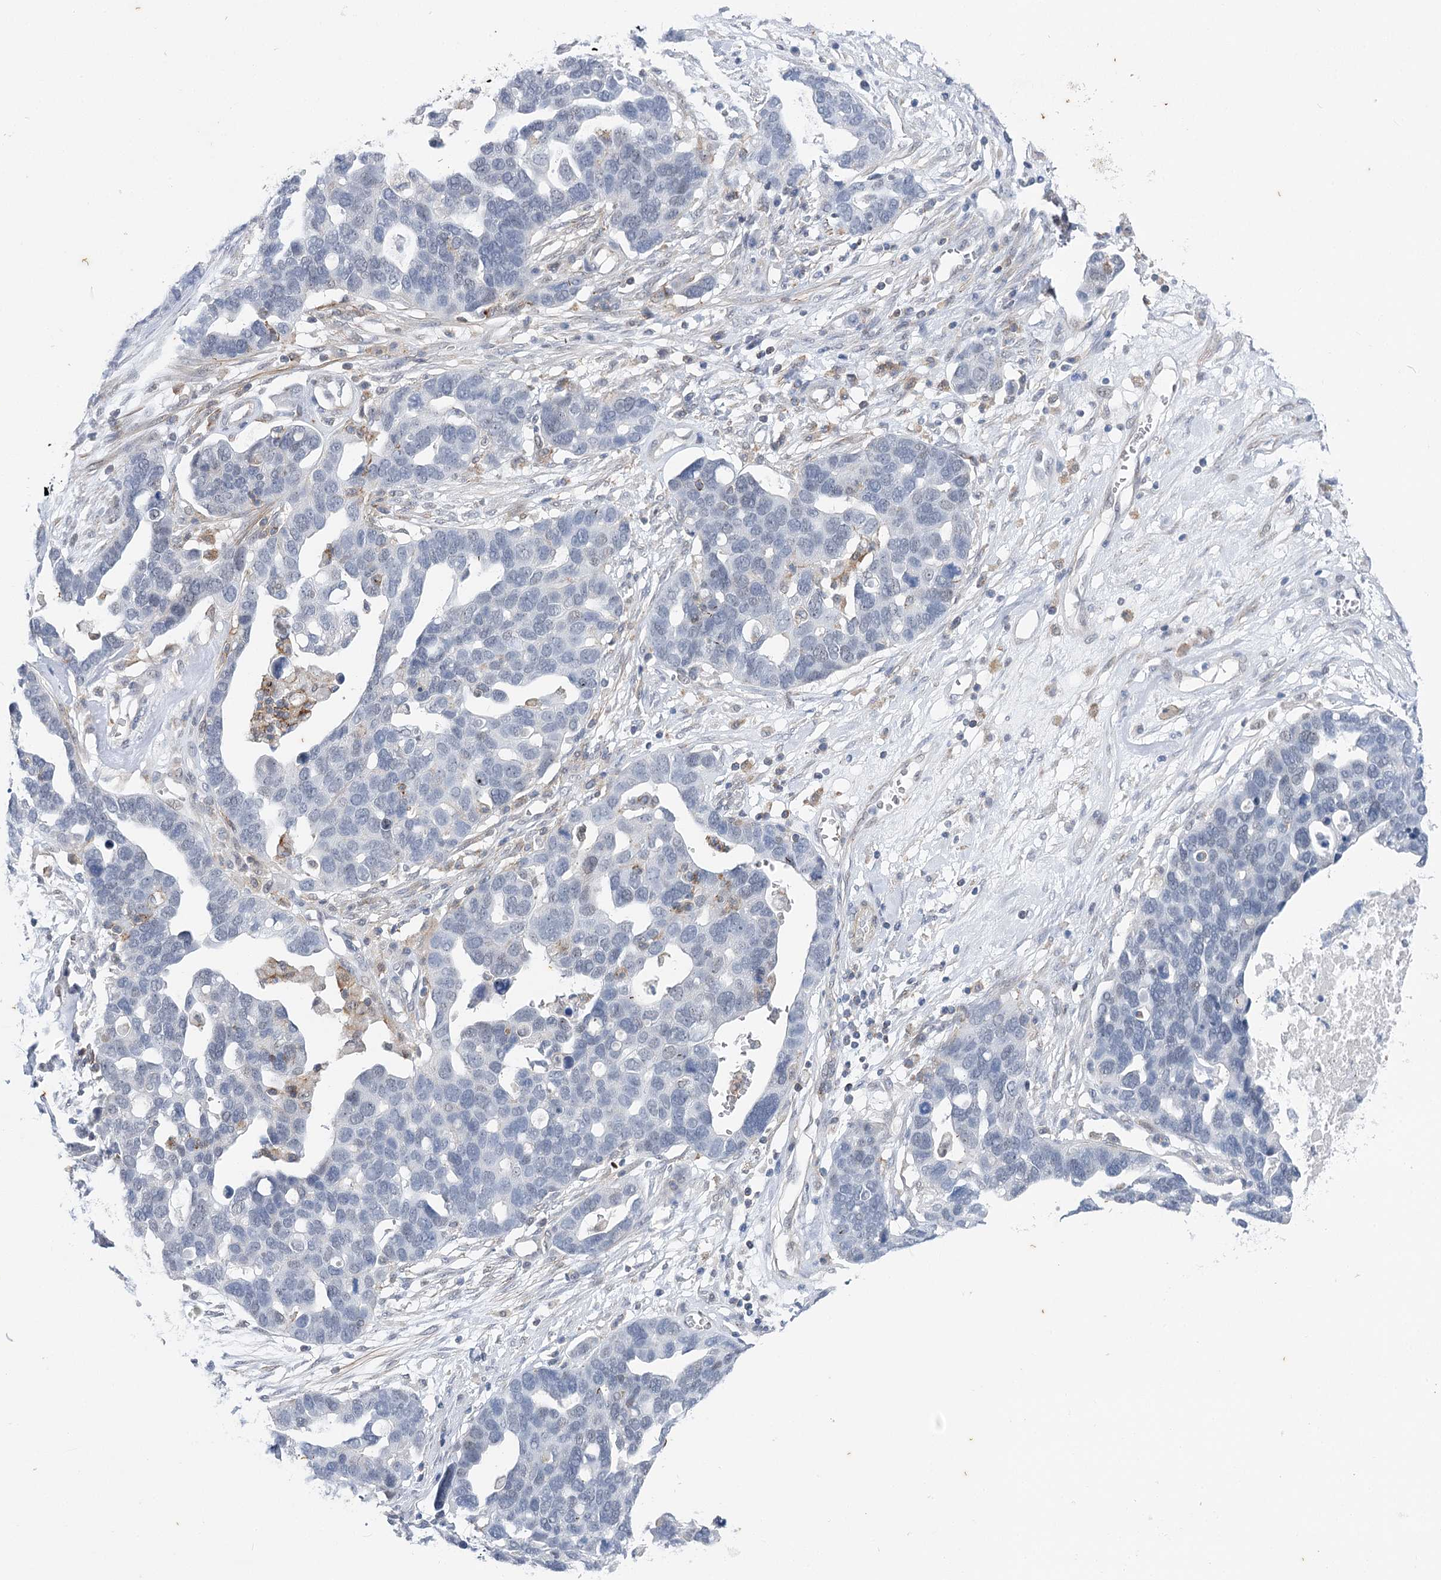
{"staining": {"intensity": "negative", "quantity": "none", "location": "none"}, "tissue": "ovarian cancer", "cell_type": "Tumor cells", "image_type": "cancer", "snomed": [{"axis": "morphology", "description": "Cystadenocarcinoma, serous, NOS"}, {"axis": "topography", "description": "Ovary"}], "caption": "A high-resolution histopathology image shows immunohistochemistry staining of ovarian serous cystadenocarcinoma, which reveals no significant positivity in tumor cells. (DAB (3,3'-diaminobenzidine) IHC with hematoxylin counter stain).", "gene": "AGXT2", "patient": {"sex": "female", "age": 54}}